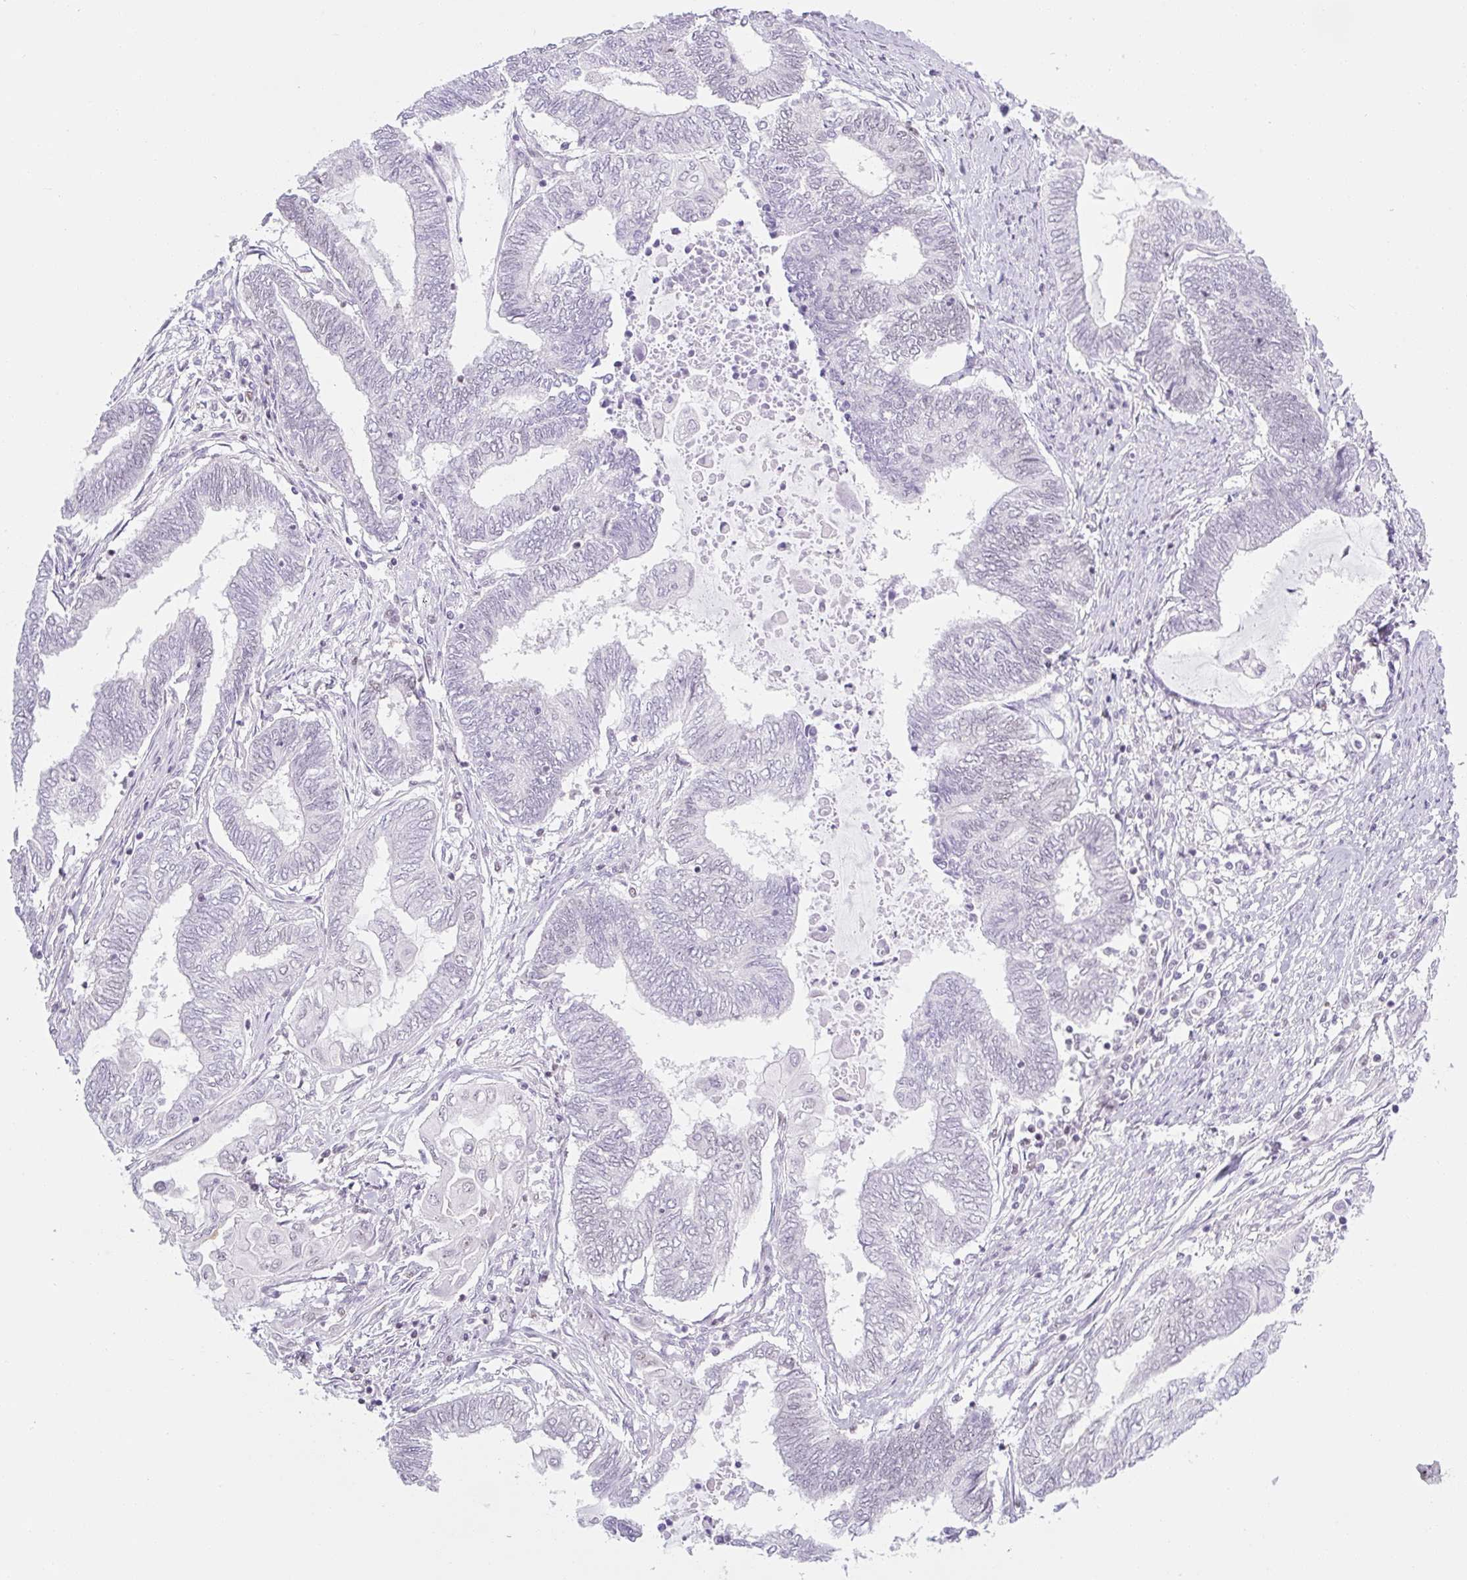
{"staining": {"intensity": "negative", "quantity": "none", "location": "none"}, "tissue": "endometrial cancer", "cell_type": "Tumor cells", "image_type": "cancer", "snomed": [{"axis": "morphology", "description": "Adenocarcinoma, NOS"}, {"axis": "topography", "description": "Uterus"}, {"axis": "topography", "description": "Endometrium"}], "caption": "A histopathology image of endometrial cancer (adenocarcinoma) stained for a protein exhibits no brown staining in tumor cells. (DAB (3,3'-diaminobenzidine) immunohistochemistry (IHC) visualized using brightfield microscopy, high magnification).", "gene": "TLE3", "patient": {"sex": "female", "age": 70}}